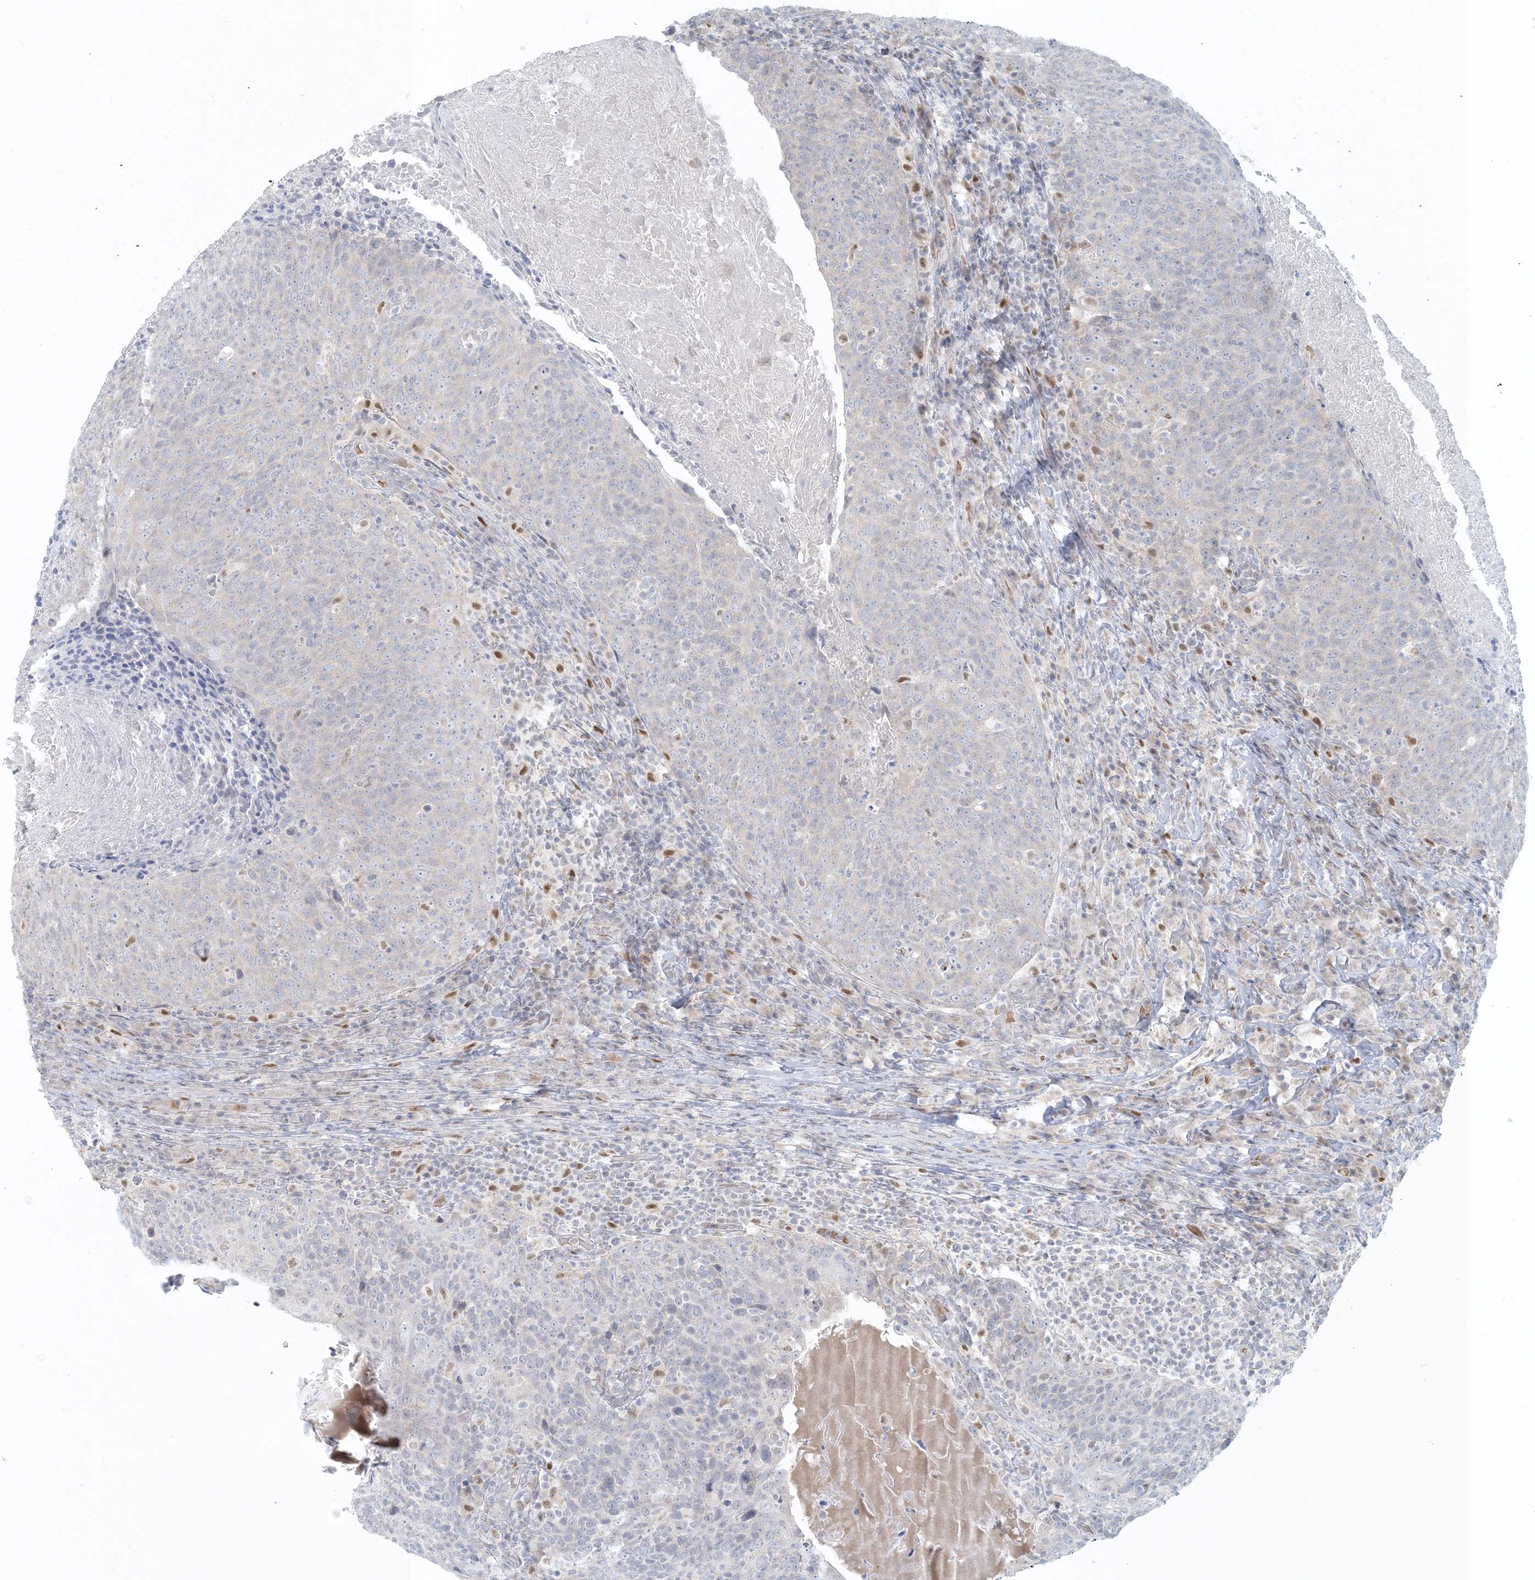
{"staining": {"intensity": "negative", "quantity": "none", "location": "none"}, "tissue": "head and neck cancer", "cell_type": "Tumor cells", "image_type": "cancer", "snomed": [{"axis": "morphology", "description": "Squamous cell carcinoma, NOS"}, {"axis": "morphology", "description": "Squamous cell carcinoma, metastatic, NOS"}, {"axis": "topography", "description": "Lymph node"}, {"axis": "topography", "description": "Head-Neck"}], "caption": "An immunohistochemistry (IHC) micrograph of head and neck metastatic squamous cell carcinoma is shown. There is no staining in tumor cells of head and neck metastatic squamous cell carcinoma.", "gene": "CTDNEP1", "patient": {"sex": "male", "age": 62}}